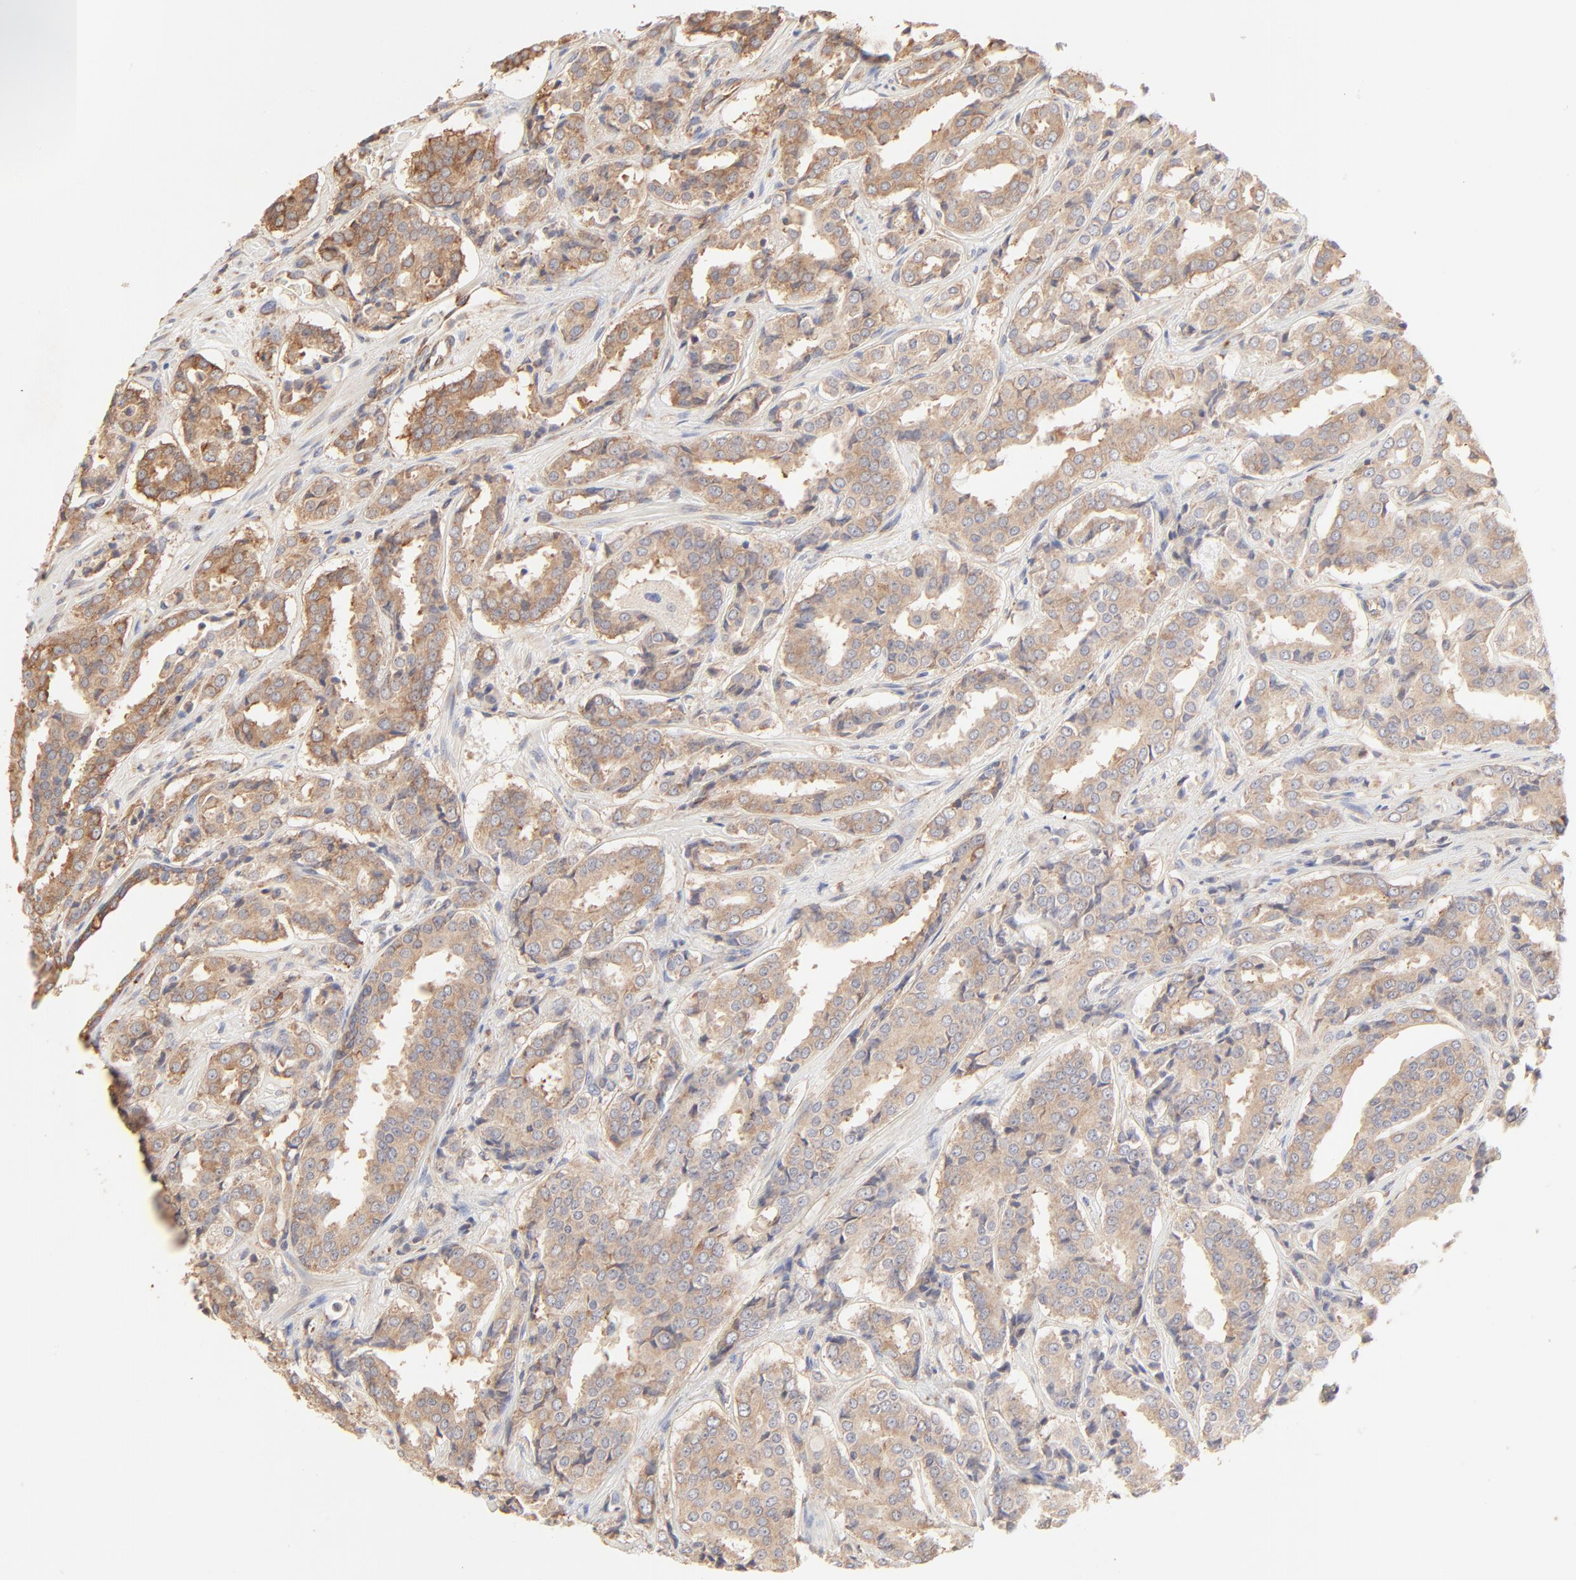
{"staining": {"intensity": "moderate", "quantity": ">75%", "location": "cytoplasmic/membranous"}, "tissue": "prostate cancer", "cell_type": "Tumor cells", "image_type": "cancer", "snomed": [{"axis": "morphology", "description": "Adenocarcinoma, Medium grade"}, {"axis": "topography", "description": "Prostate"}], "caption": "High-power microscopy captured an immunohistochemistry (IHC) photomicrograph of medium-grade adenocarcinoma (prostate), revealing moderate cytoplasmic/membranous positivity in approximately >75% of tumor cells. The staining is performed using DAB (3,3'-diaminobenzidine) brown chromogen to label protein expression. The nuclei are counter-stained blue using hematoxylin.", "gene": "RPS20", "patient": {"sex": "male", "age": 60}}